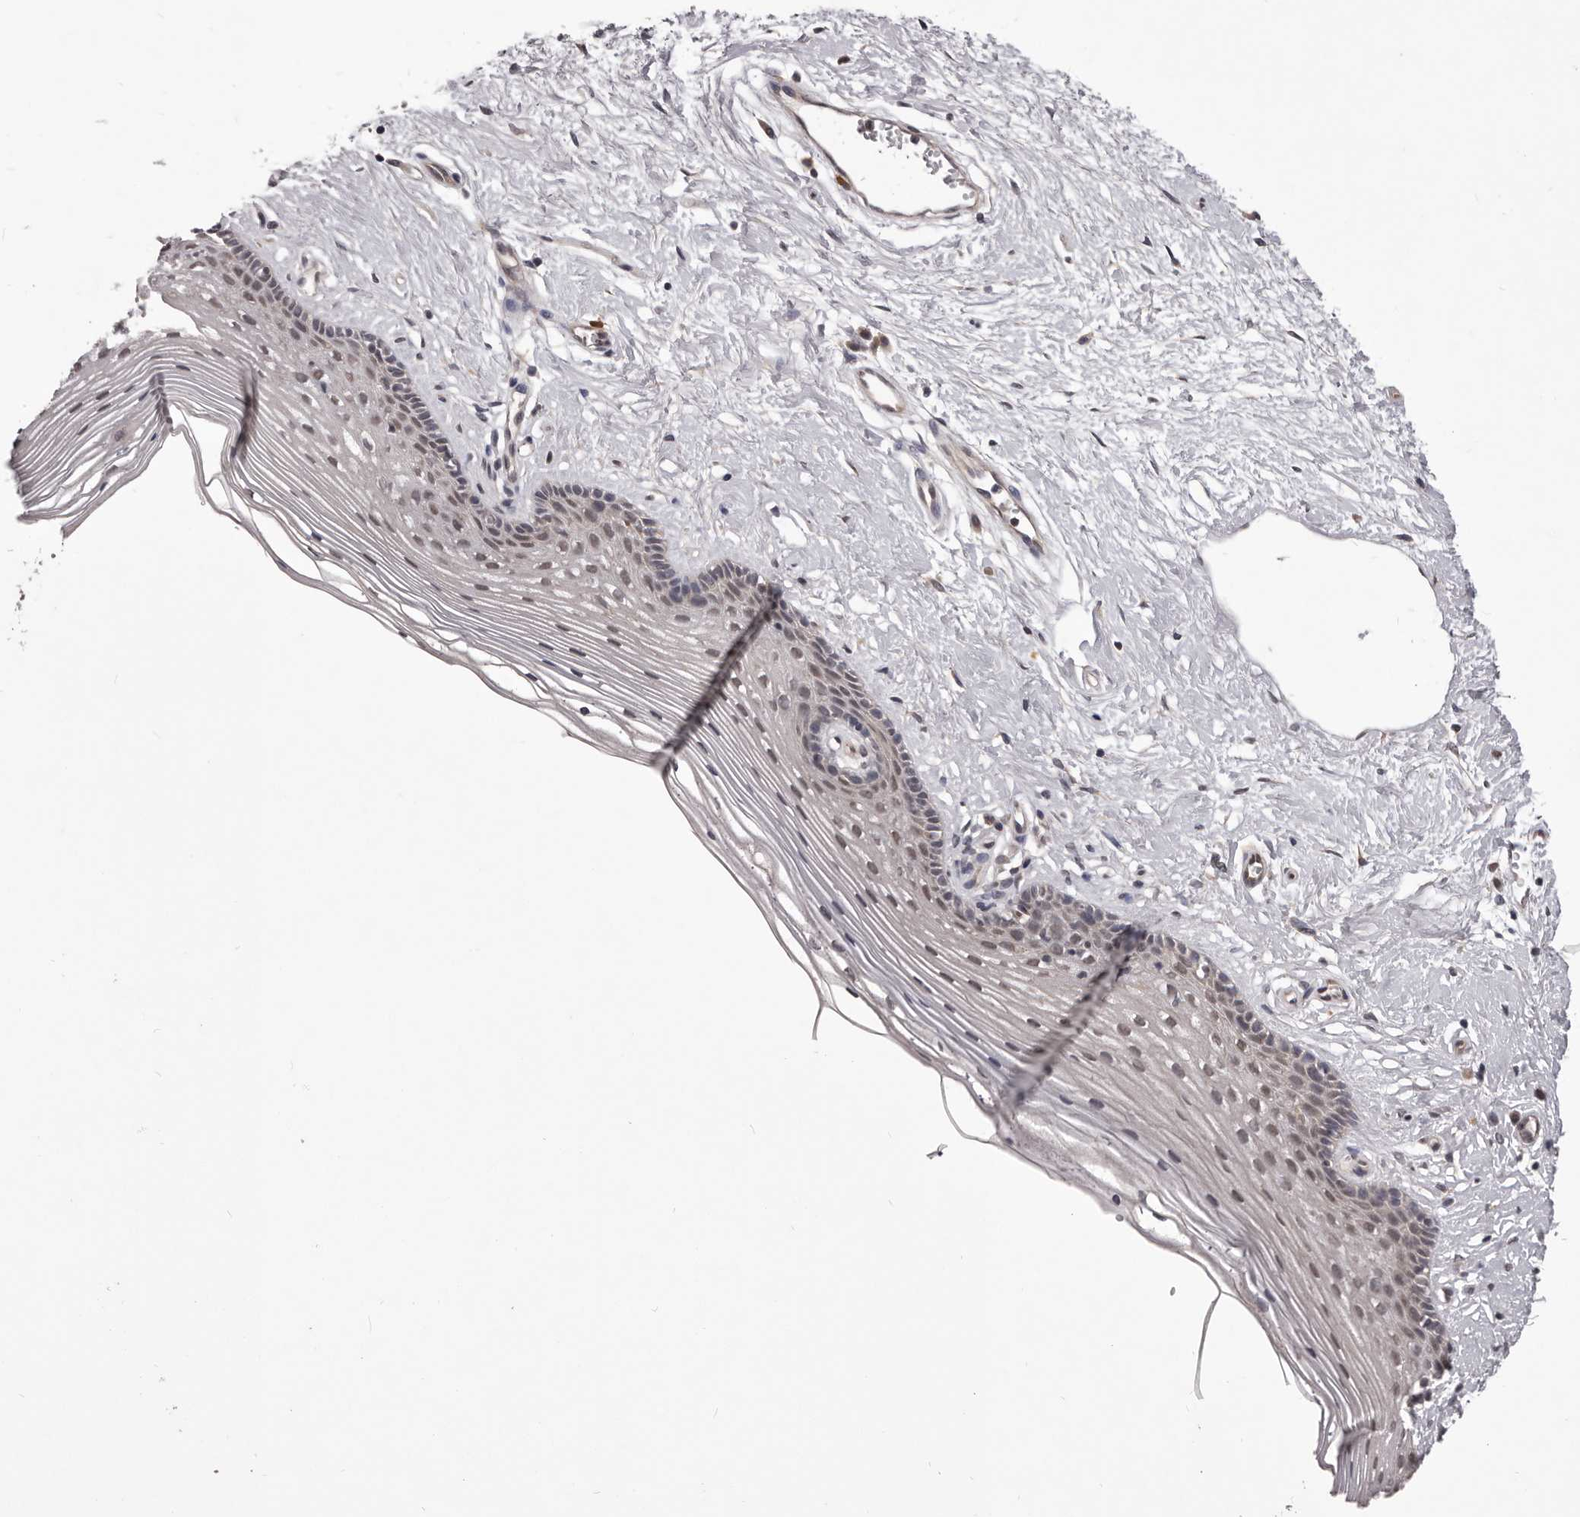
{"staining": {"intensity": "weak", "quantity": "<25%", "location": "nuclear"}, "tissue": "vagina", "cell_type": "Squamous epithelial cells", "image_type": "normal", "snomed": [{"axis": "morphology", "description": "Normal tissue, NOS"}, {"axis": "topography", "description": "Vagina"}], "caption": "Vagina was stained to show a protein in brown. There is no significant expression in squamous epithelial cells. The staining was performed using DAB (3,3'-diaminobenzidine) to visualize the protein expression in brown, while the nuclei were stained in blue with hematoxylin (Magnification: 20x).", "gene": "CELF3", "patient": {"sex": "female", "age": 46}}